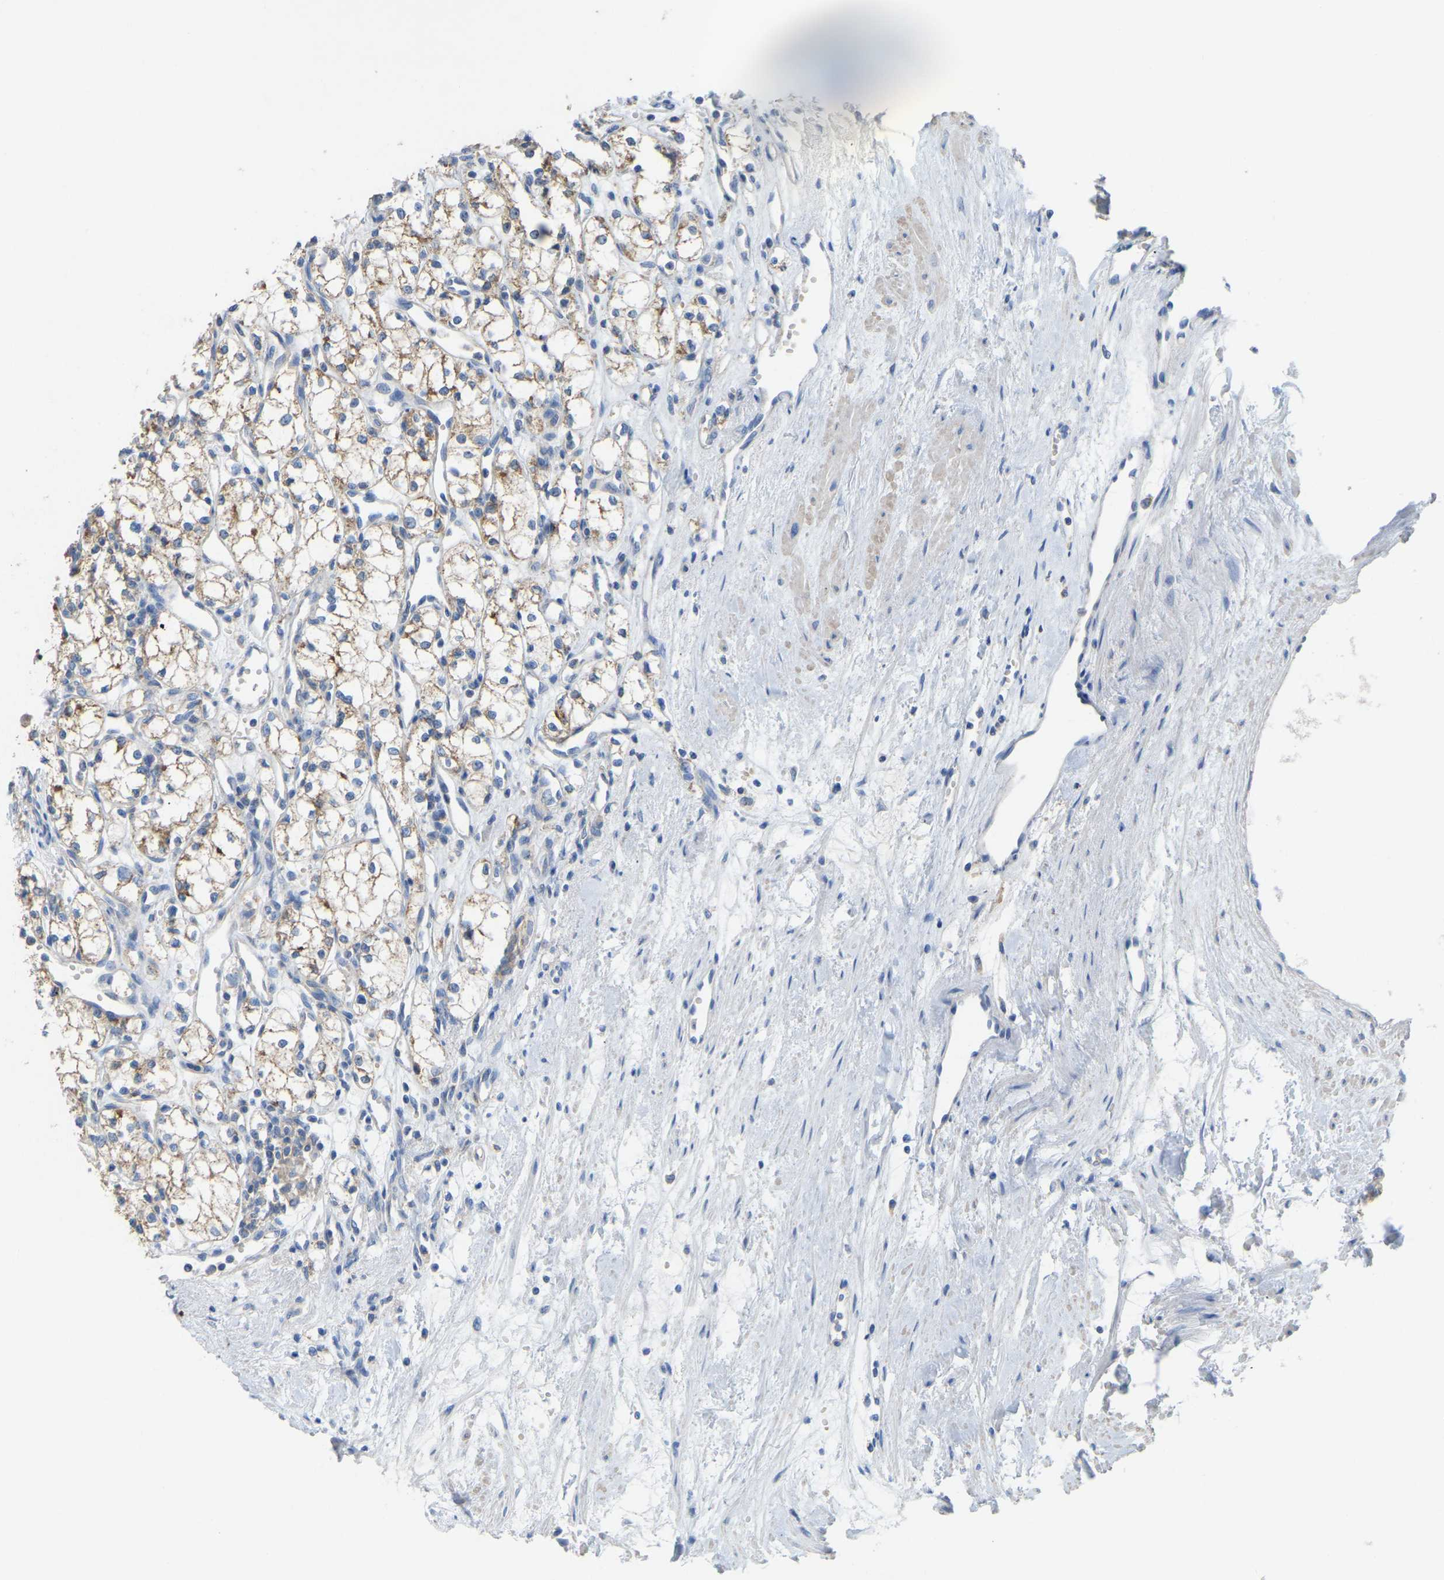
{"staining": {"intensity": "moderate", "quantity": ">75%", "location": "cytoplasmic/membranous"}, "tissue": "renal cancer", "cell_type": "Tumor cells", "image_type": "cancer", "snomed": [{"axis": "morphology", "description": "Adenocarcinoma, NOS"}, {"axis": "topography", "description": "Kidney"}], "caption": "IHC image of human renal cancer stained for a protein (brown), which displays medium levels of moderate cytoplasmic/membranous expression in about >75% of tumor cells.", "gene": "SERPINB5", "patient": {"sex": "male", "age": 59}}